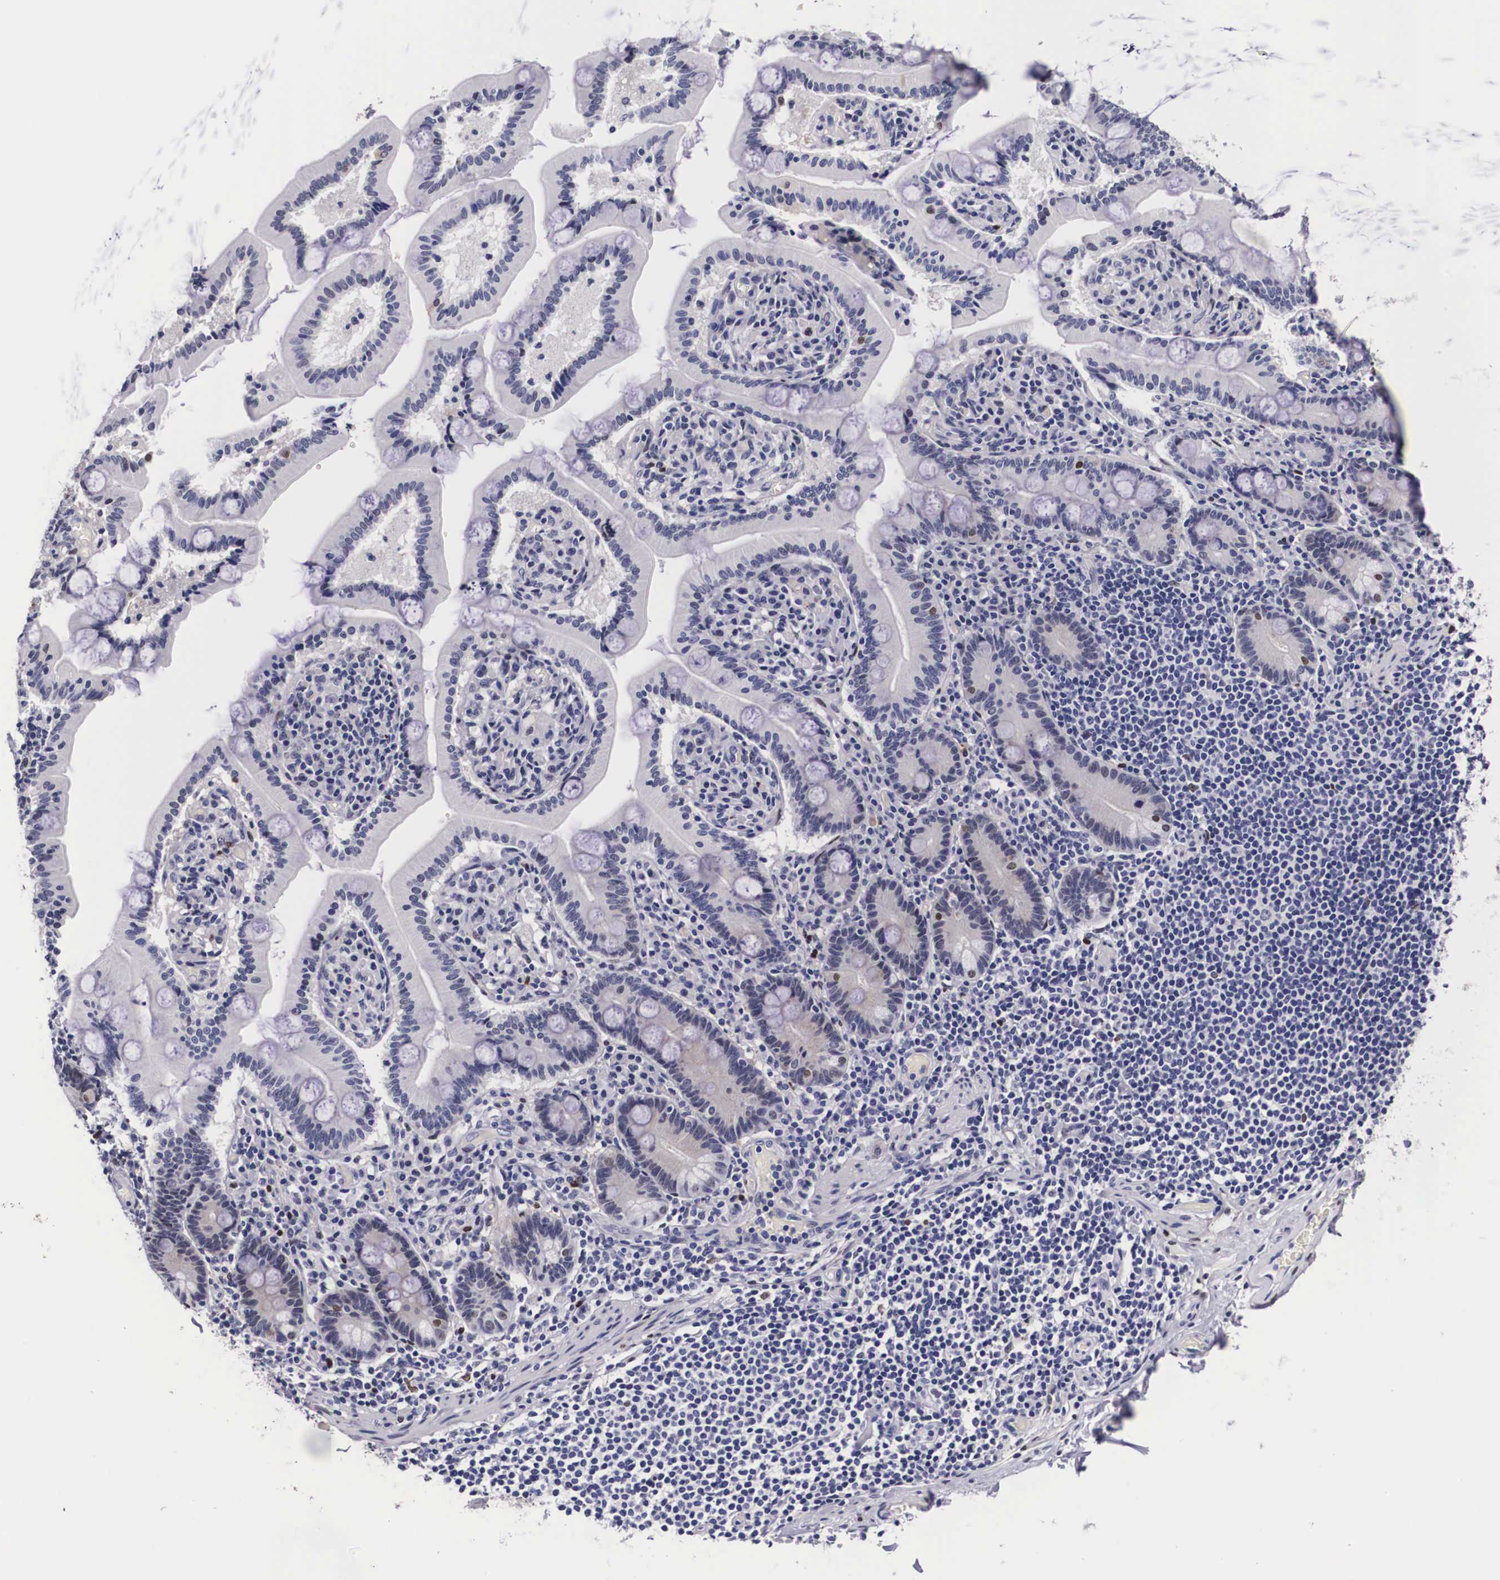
{"staining": {"intensity": "moderate", "quantity": "25%-75%", "location": "nuclear"}, "tissue": "adipose tissue", "cell_type": "Adipocytes", "image_type": "normal", "snomed": [{"axis": "morphology", "description": "Normal tissue, NOS"}, {"axis": "topography", "description": "Duodenum"}], "caption": "This micrograph exhibits immunohistochemistry staining of normal adipose tissue, with medium moderate nuclear staining in about 25%-75% of adipocytes.", "gene": "KHDRBS3", "patient": {"sex": "male", "age": 63}}